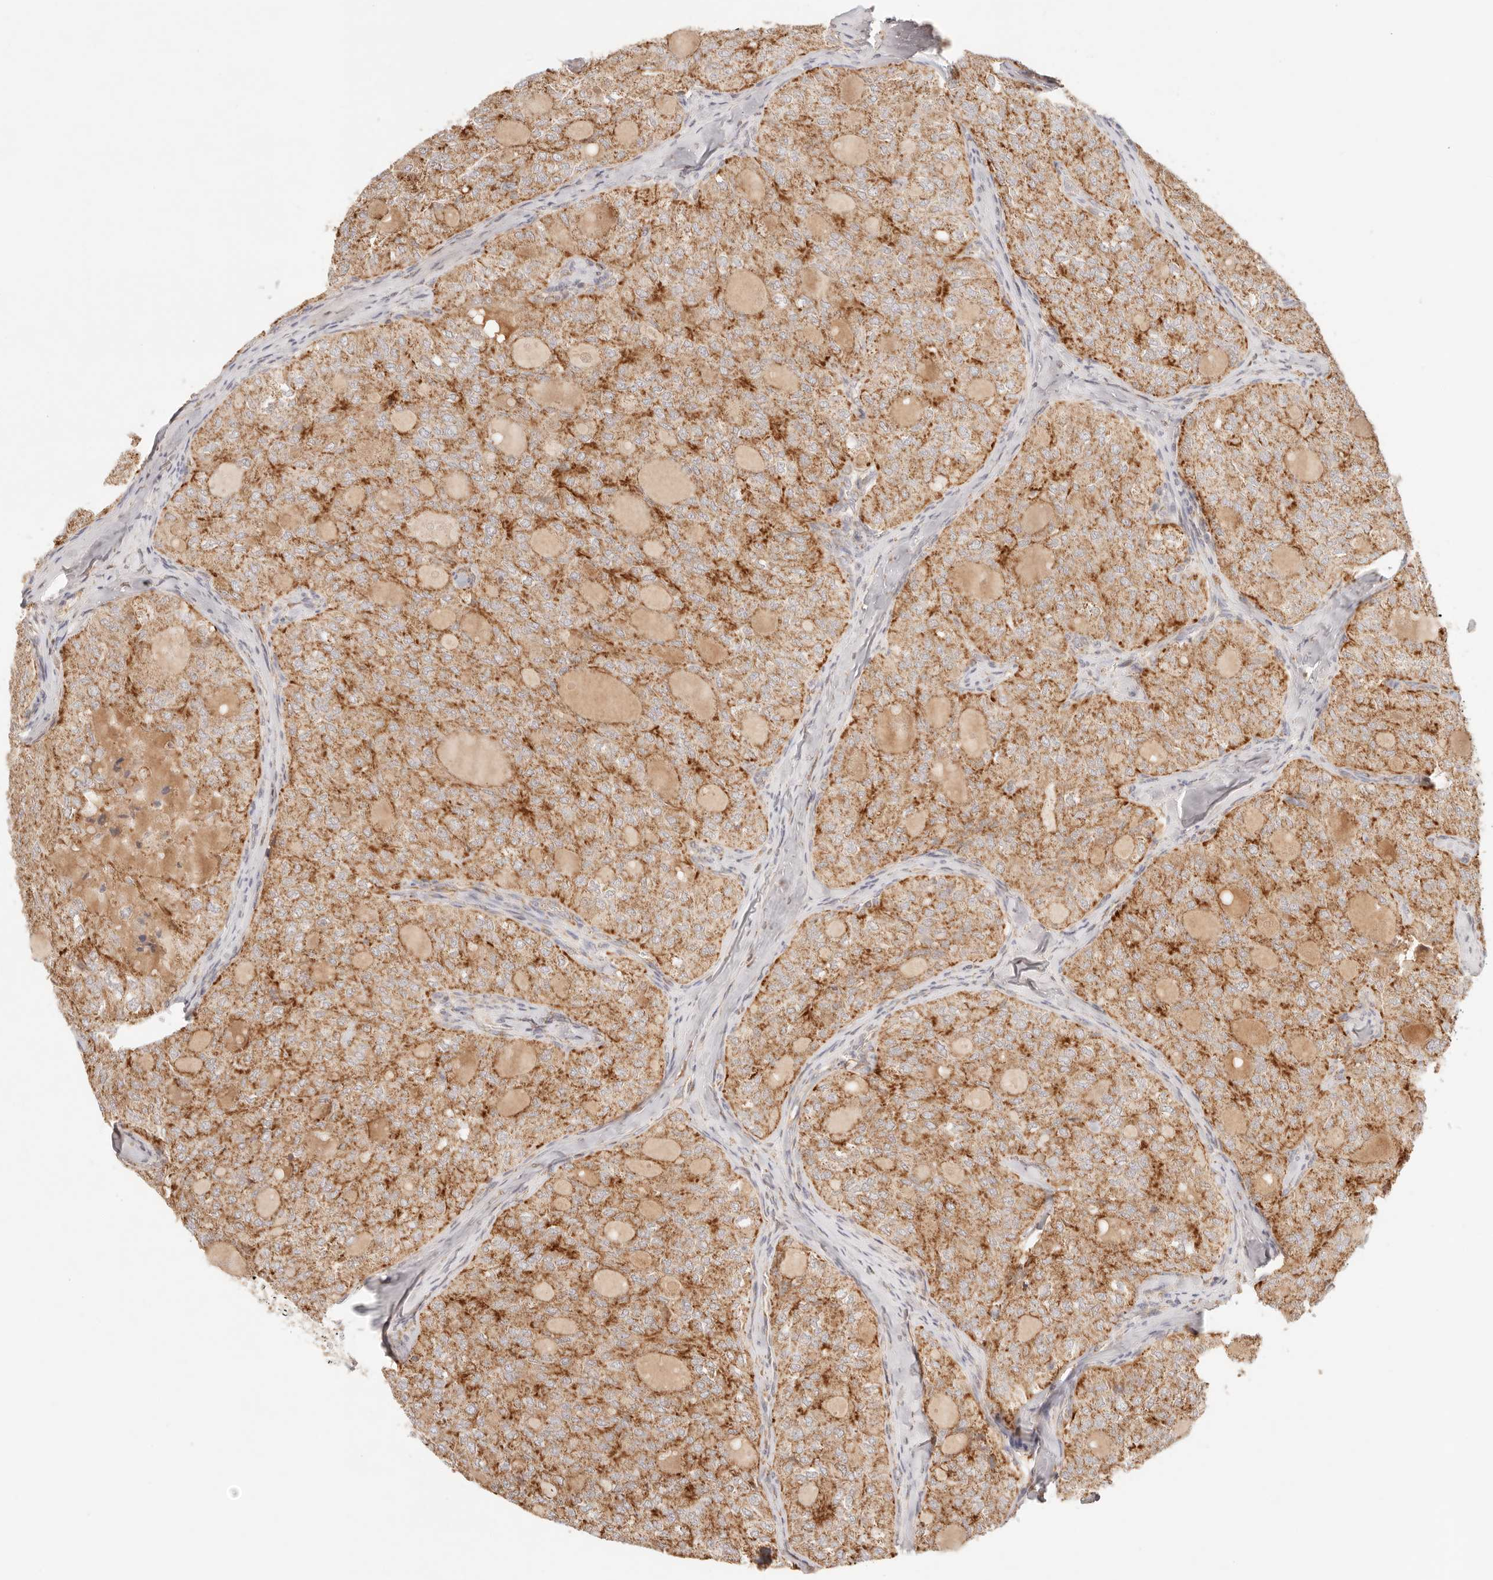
{"staining": {"intensity": "moderate", "quantity": ">75%", "location": "cytoplasmic/membranous"}, "tissue": "thyroid cancer", "cell_type": "Tumor cells", "image_type": "cancer", "snomed": [{"axis": "morphology", "description": "Follicular adenoma carcinoma, NOS"}, {"axis": "topography", "description": "Thyroid gland"}], "caption": "High-magnification brightfield microscopy of thyroid cancer stained with DAB (3,3'-diaminobenzidine) (brown) and counterstained with hematoxylin (blue). tumor cells exhibit moderate cytoplasmic/membranous expression is seen in about>75% of cells.", "gene": "COA6", "patient": {"sex": "male", "age": 75}}